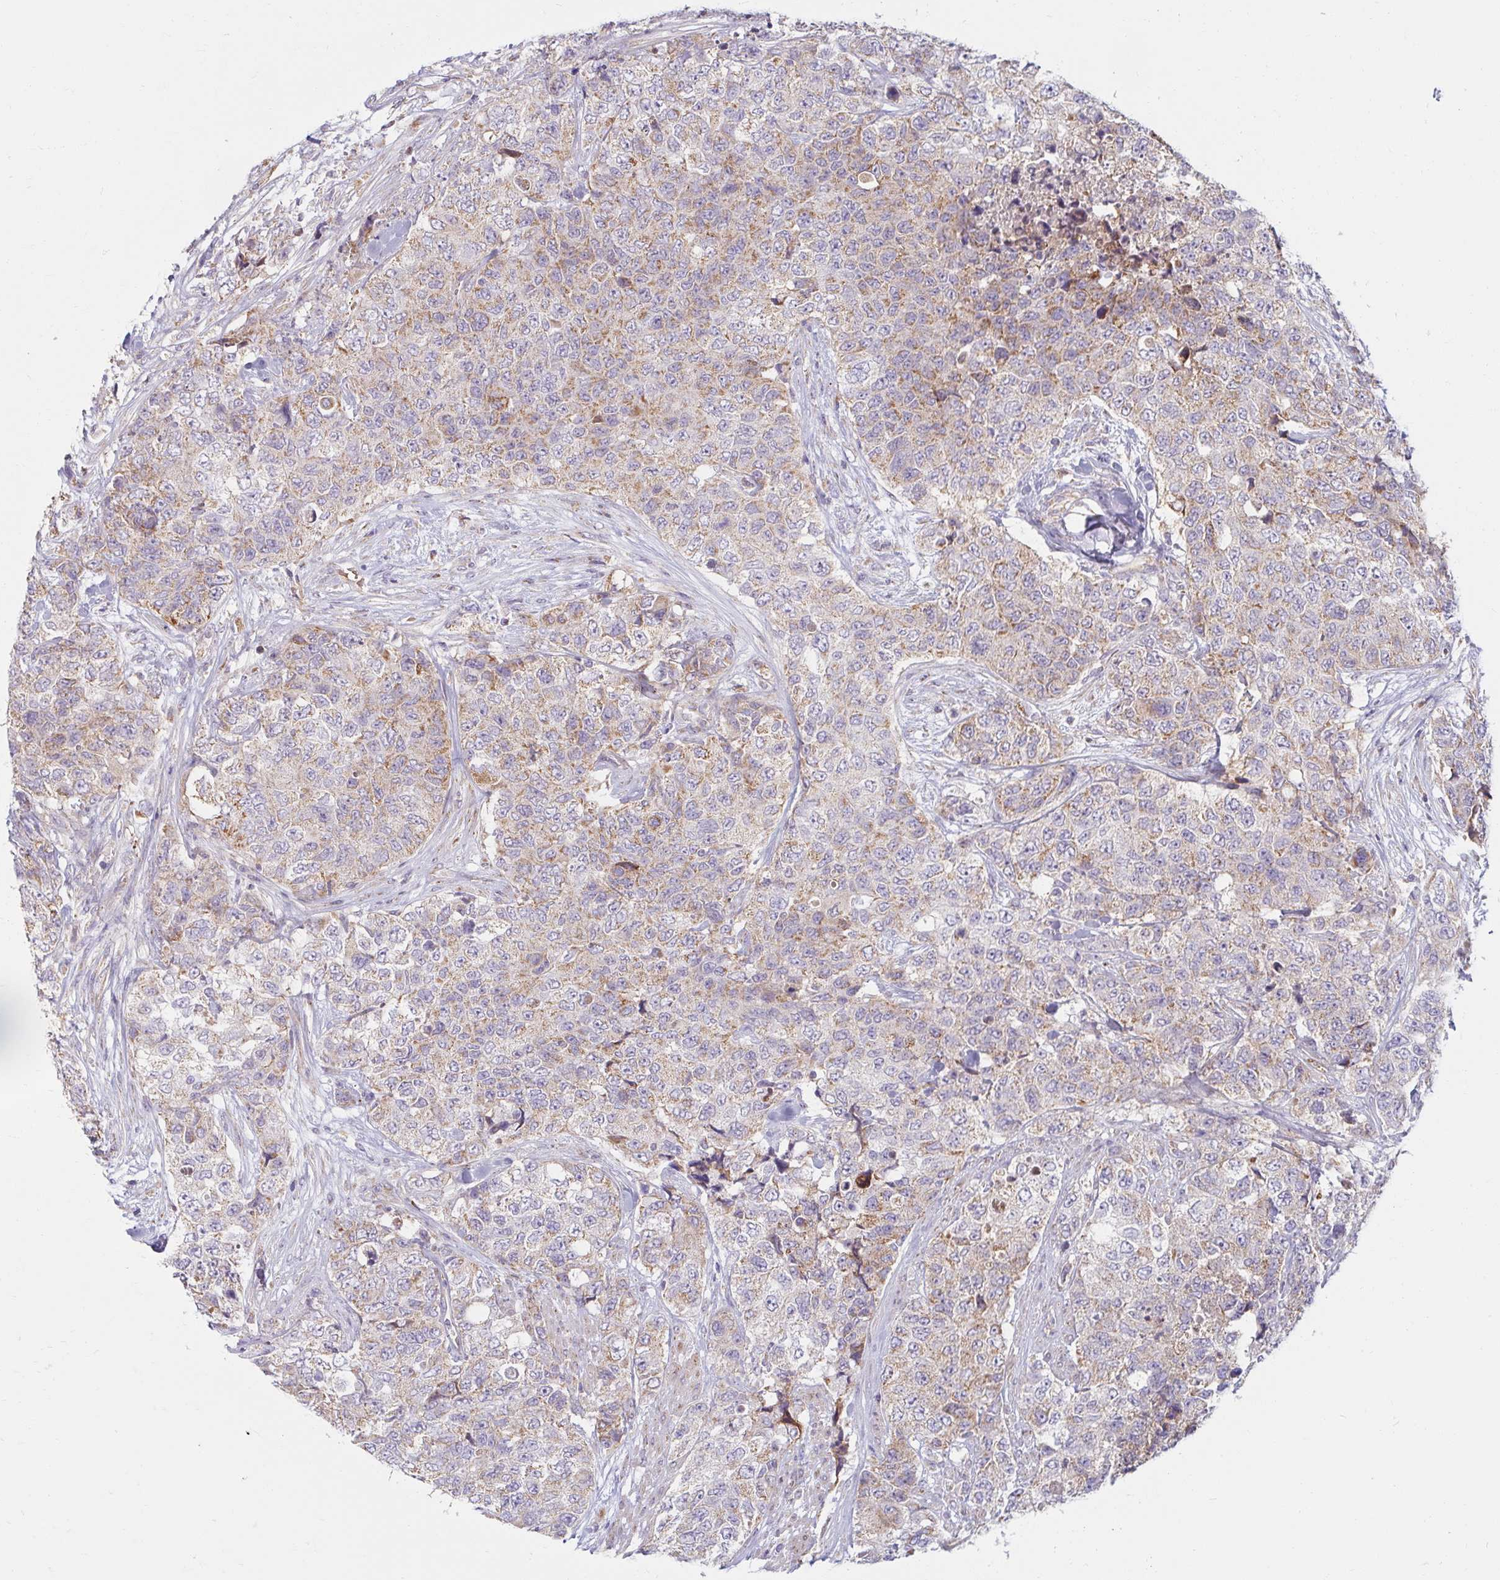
{"staining": {"intensity": "weak", "quantity": ">75%", "location": "cytoplasmic/membranous"}, "tissue": "urothelial cancer", "cell_type": "Tumor cells", "image_type": "cancer", "snomed": [{"axis": "morphology", "description": "Urothelial carcinoma, High grade"}, {"axis": "topography", "description": "Urinary bladder"}], "caption": "Immunohistochemistry (IHC) image of neoplastic tissue: urothelial carcinoma (high-grade) stained using immunohistochemistry demonstrates low levels of weak protein expression localized specifically in the cytoplasmic/membranous of tumor cells, appearing as a cytoplasmic/membranous brown color.", "gene": "SKP2", "patient": {"sex": "female", "age": 78}}